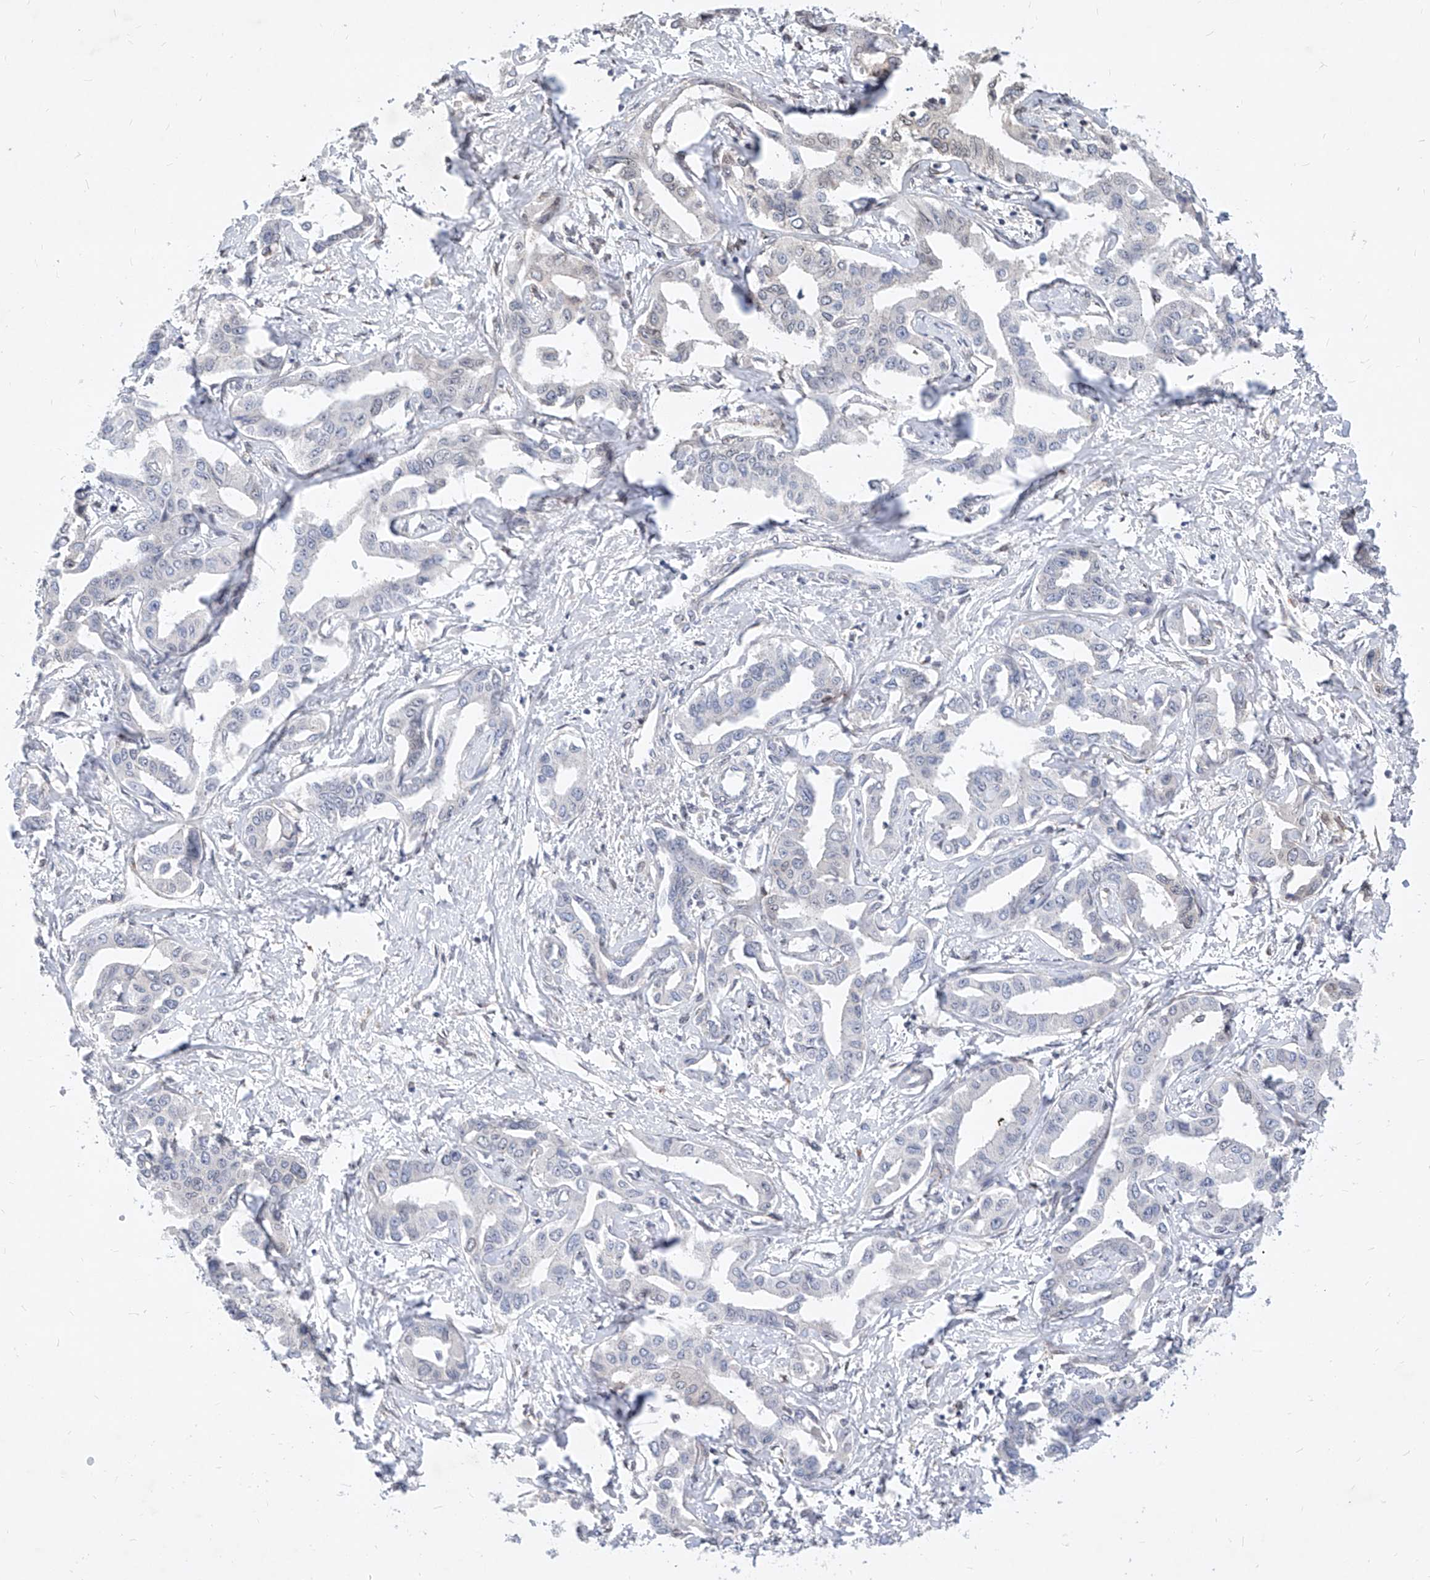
{"staining": {"intensity": "negative", "quantity": "none", "location": "none"}, "tissue": "liver cancer", "cell_type": "Tumor cells", "image_type": "cancer", "snomed": [{"axis": "morphology", "description": "Cholangiocarcinoma"}, {"axis": "topography", "description": "Liver"}], "caption": "Immunohistochemical staining of human liver cholangiocarcinoma demonstrates no significant expression in tumor cells. (Brightfield microscopy of DAB immunohistochemistry (IHC) at high magnification).", "gene": "MX2", "patient": {"sex": "male", "age": 59}}